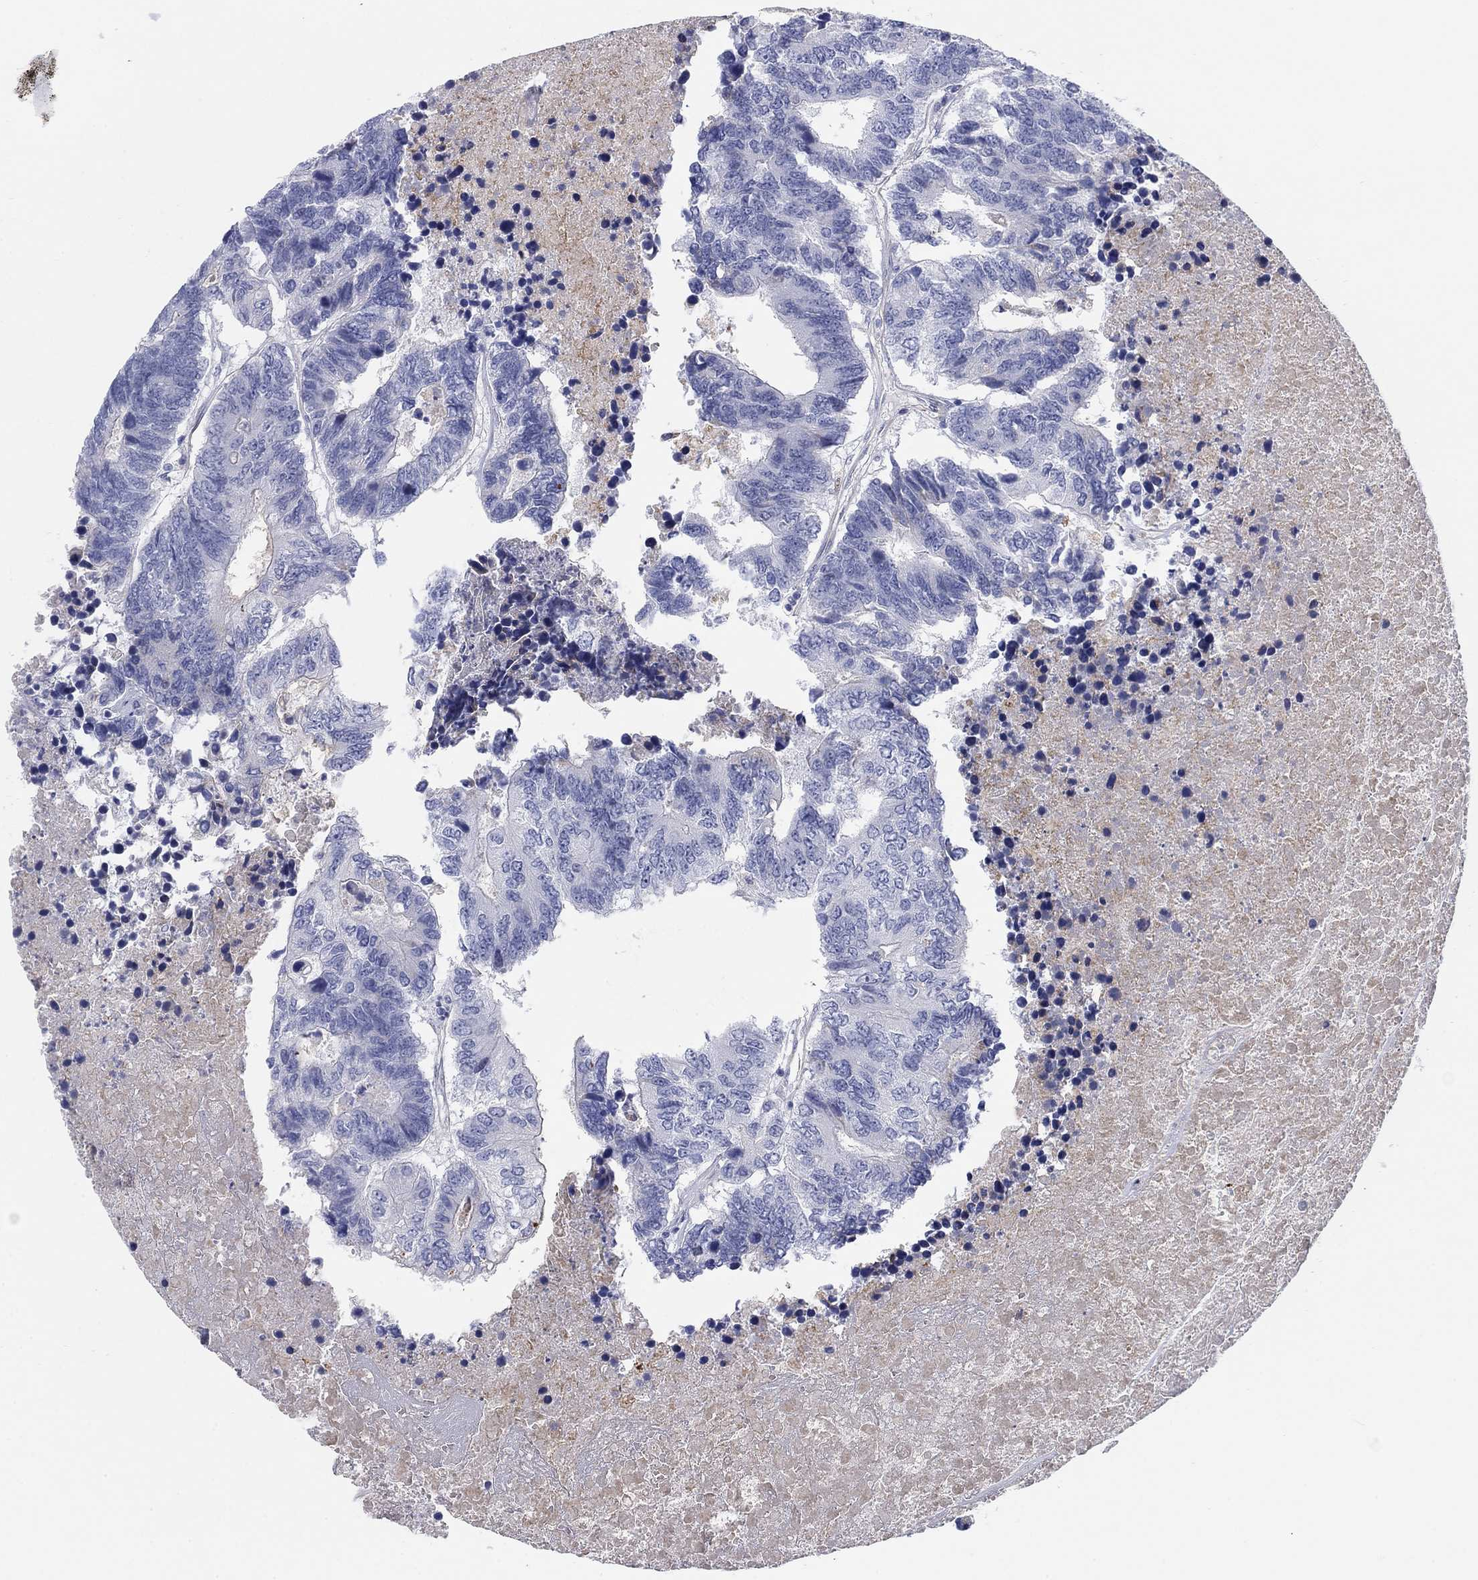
{"staining": {"intensity": "negative", "quantity": "none", "location": "none"}, "tissue": "colorectal cancer", "cell_type": "Tumor cells", "image_type": "cancer", "snomed": [{"axis": "morphology", "description": "Adenocarcinoma, NOS"}, {"axis": "topography", "description": "Colon"}], "caption": "Immunohistochemistry micrograph of human colorectal cancer stained for a protein (brown), which exhibits no positivity in tumor cells.", "gene": "HEATR4", "patient": {"sex": "female", "age": 48}}